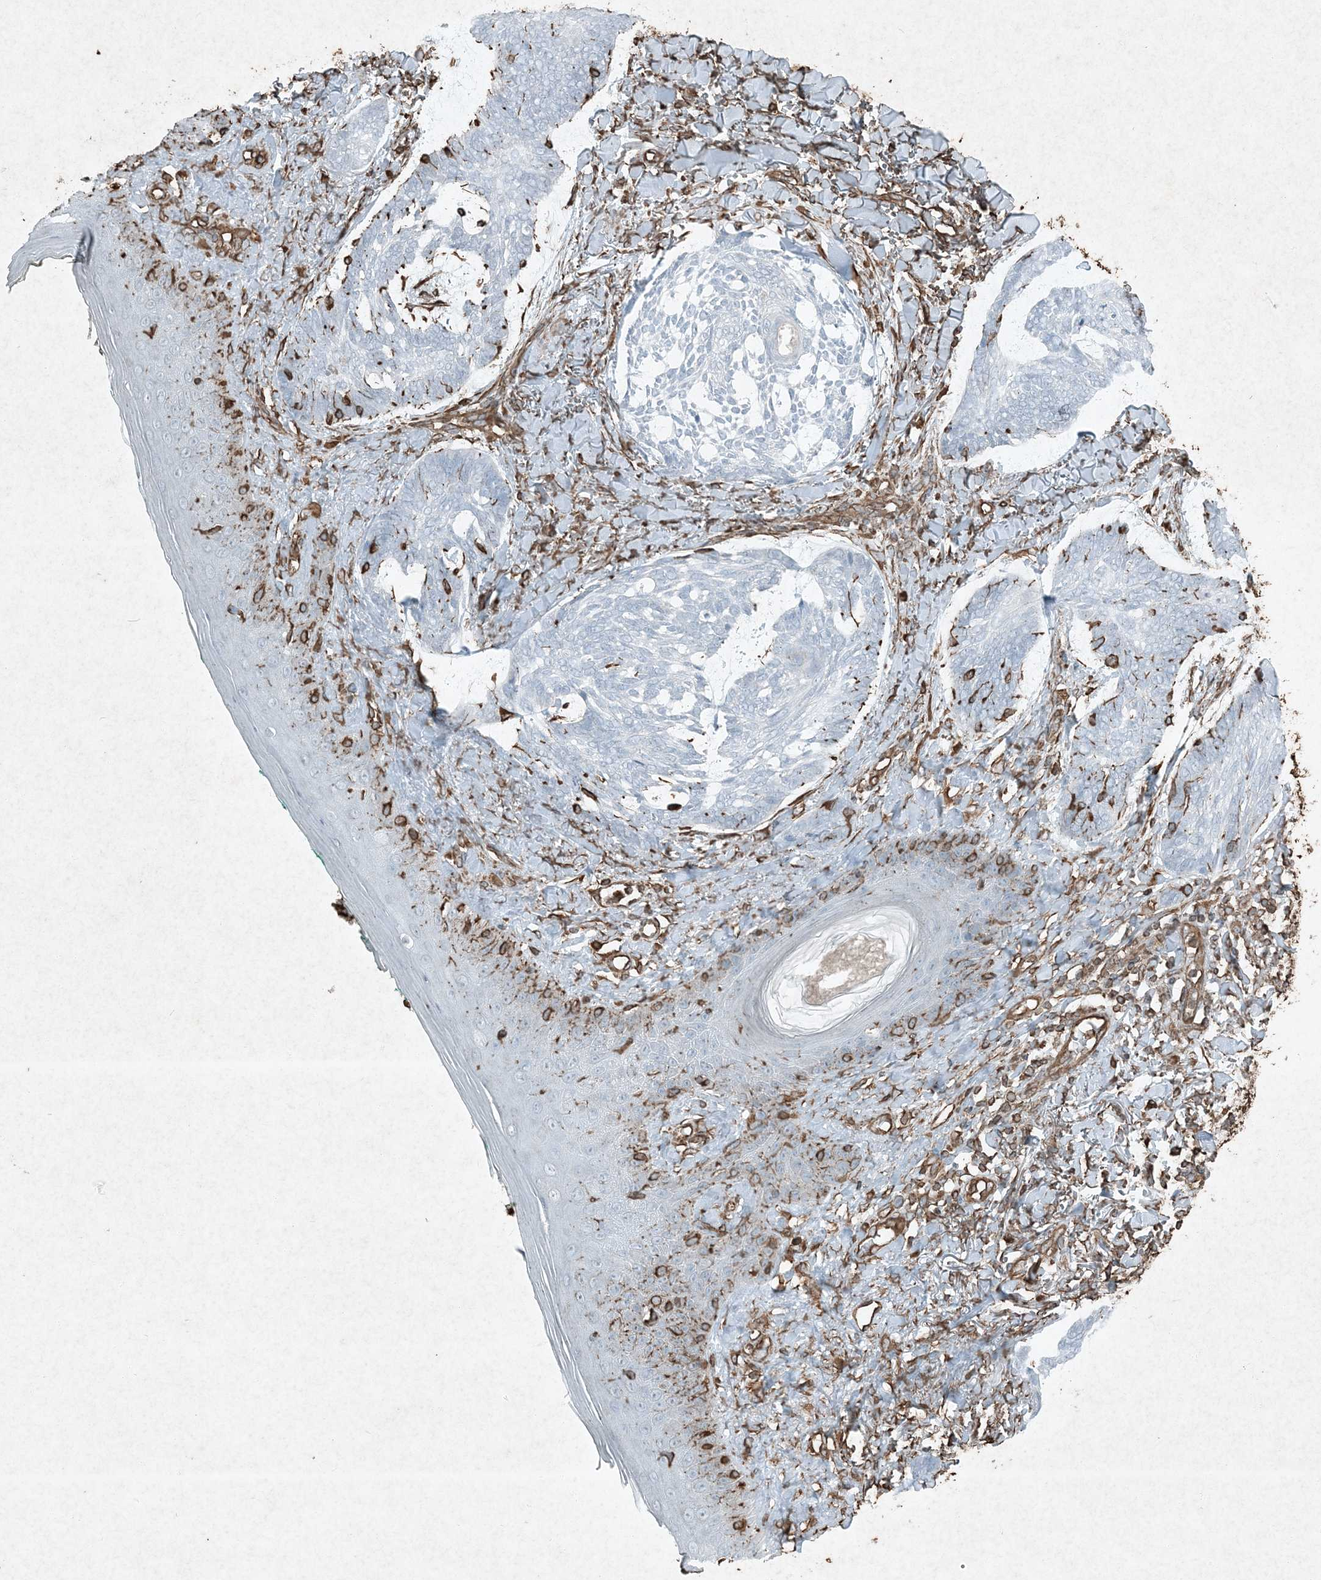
{"staining": {"intensity": "negative", "quantity": "none", "location": "none"}, "tissue": "skin cancer", "cell_type": "Tumor cells", "image_type": "cancer", "snomed": [{"axis": "morphology", "description": "Basal cell carcinoma"}, {"axis": "topography", "description": "Skin"}], "caption": "Tumor cells show no significant expression in skin cancer. (IHC, brightfield microscopy, high magnification).", "gene": "RYK", "patient": {"sex": "male", "age": 43}}